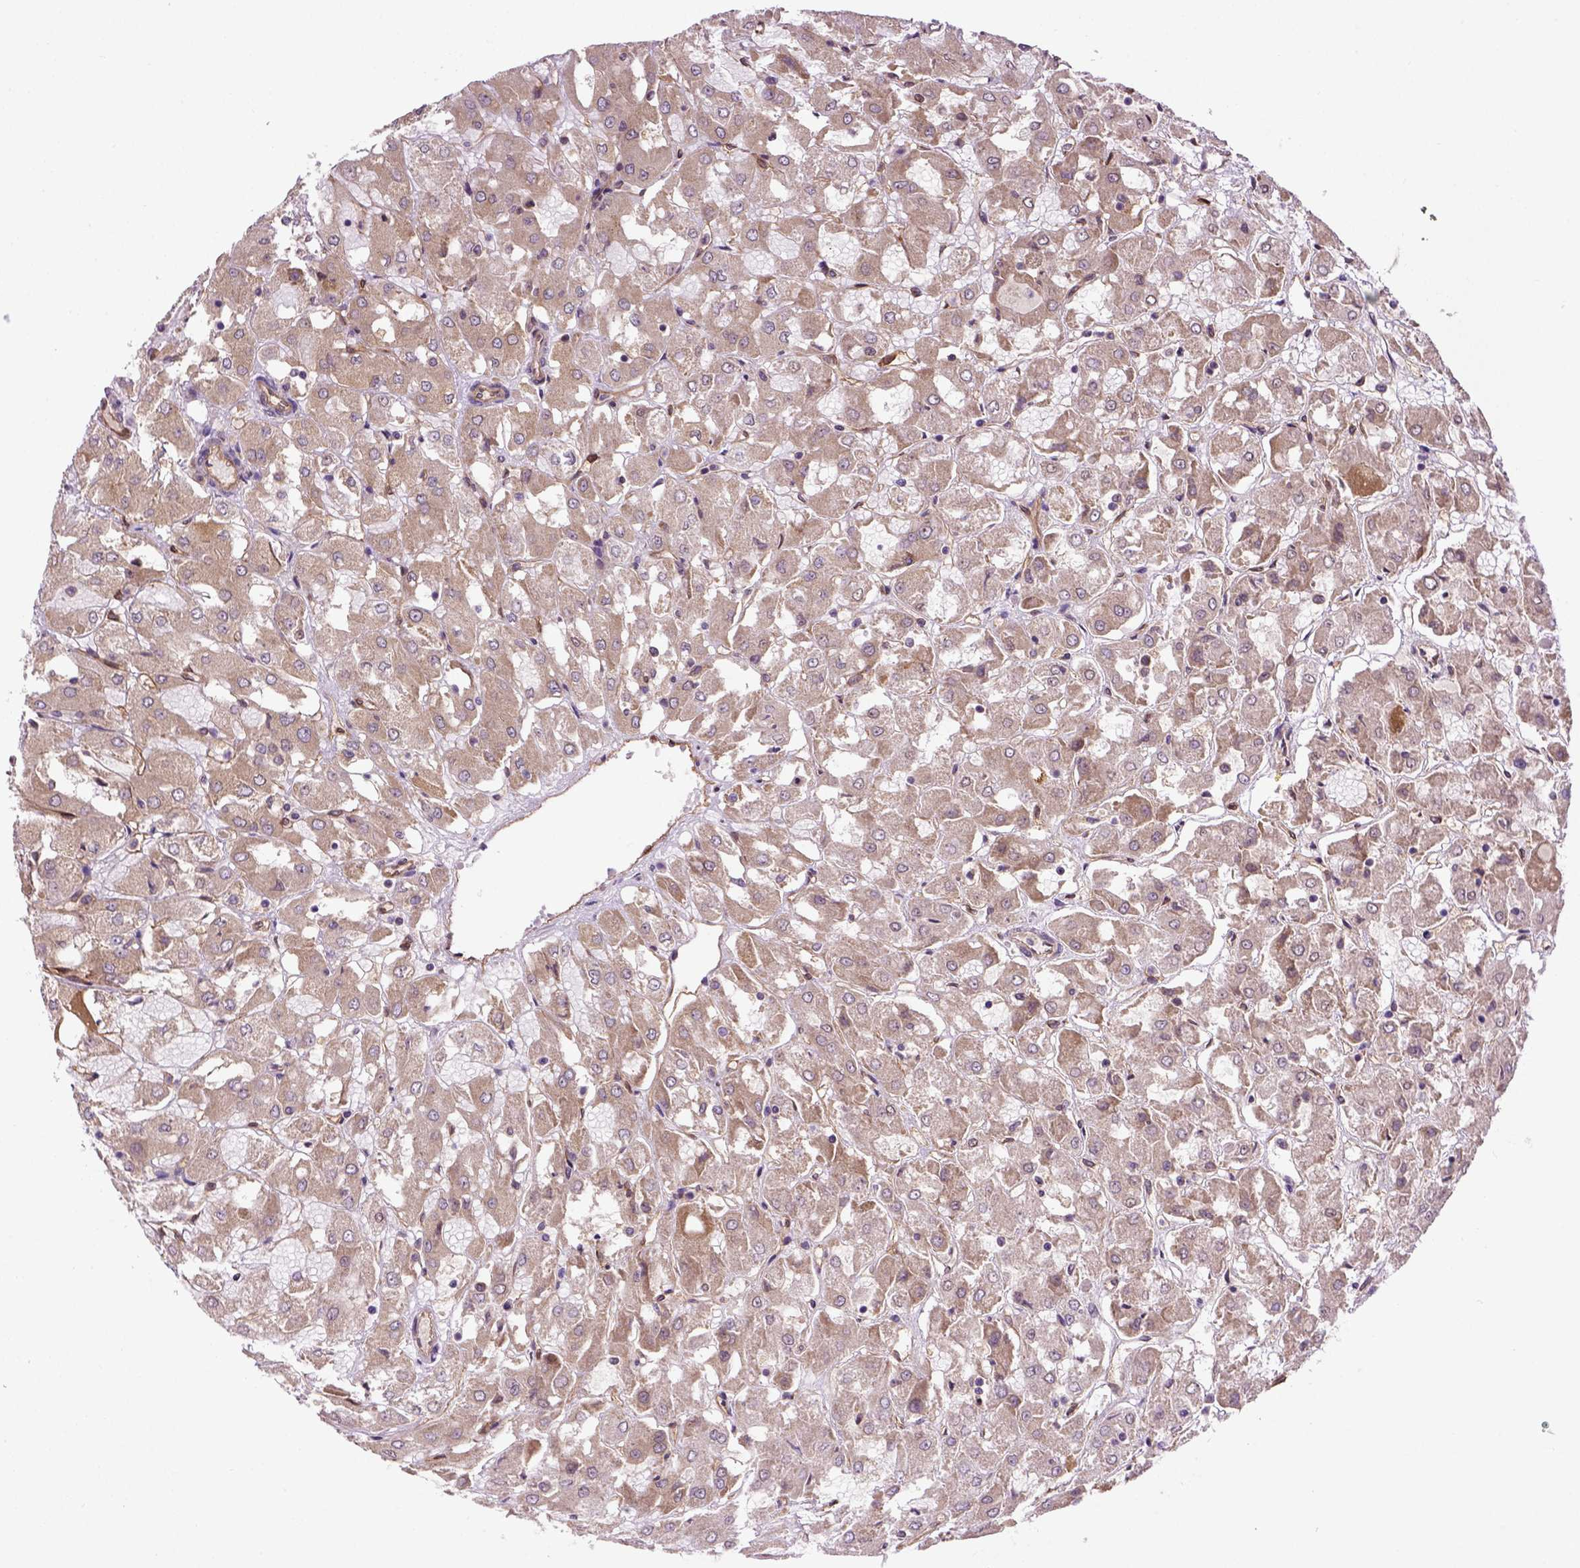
{"staining": {"intensity": "weak", "quantity": ">75%", "location": "cytoplasmic/membranous"}, "tissue": "renal cancer", "cell_type": "Tumor cells", "image_type": "cancer", "snomed": [{"axis": "morphology", "description": "Adenocarcinoma, NOS"}, {"axis": "topography", "description": "Kidney"}], "caption": "Protein staining by immunohistochemistry (IHC) reveals weak cytoplasmic/membranous staining in approximately >75% of tumor cells in renal cancer. Immunohistochemistry stains the protein of interest in brown and the nuclei are stained blue.", "gene": "CASKIN2", "patient": {"sex": "male", "age": 72}}